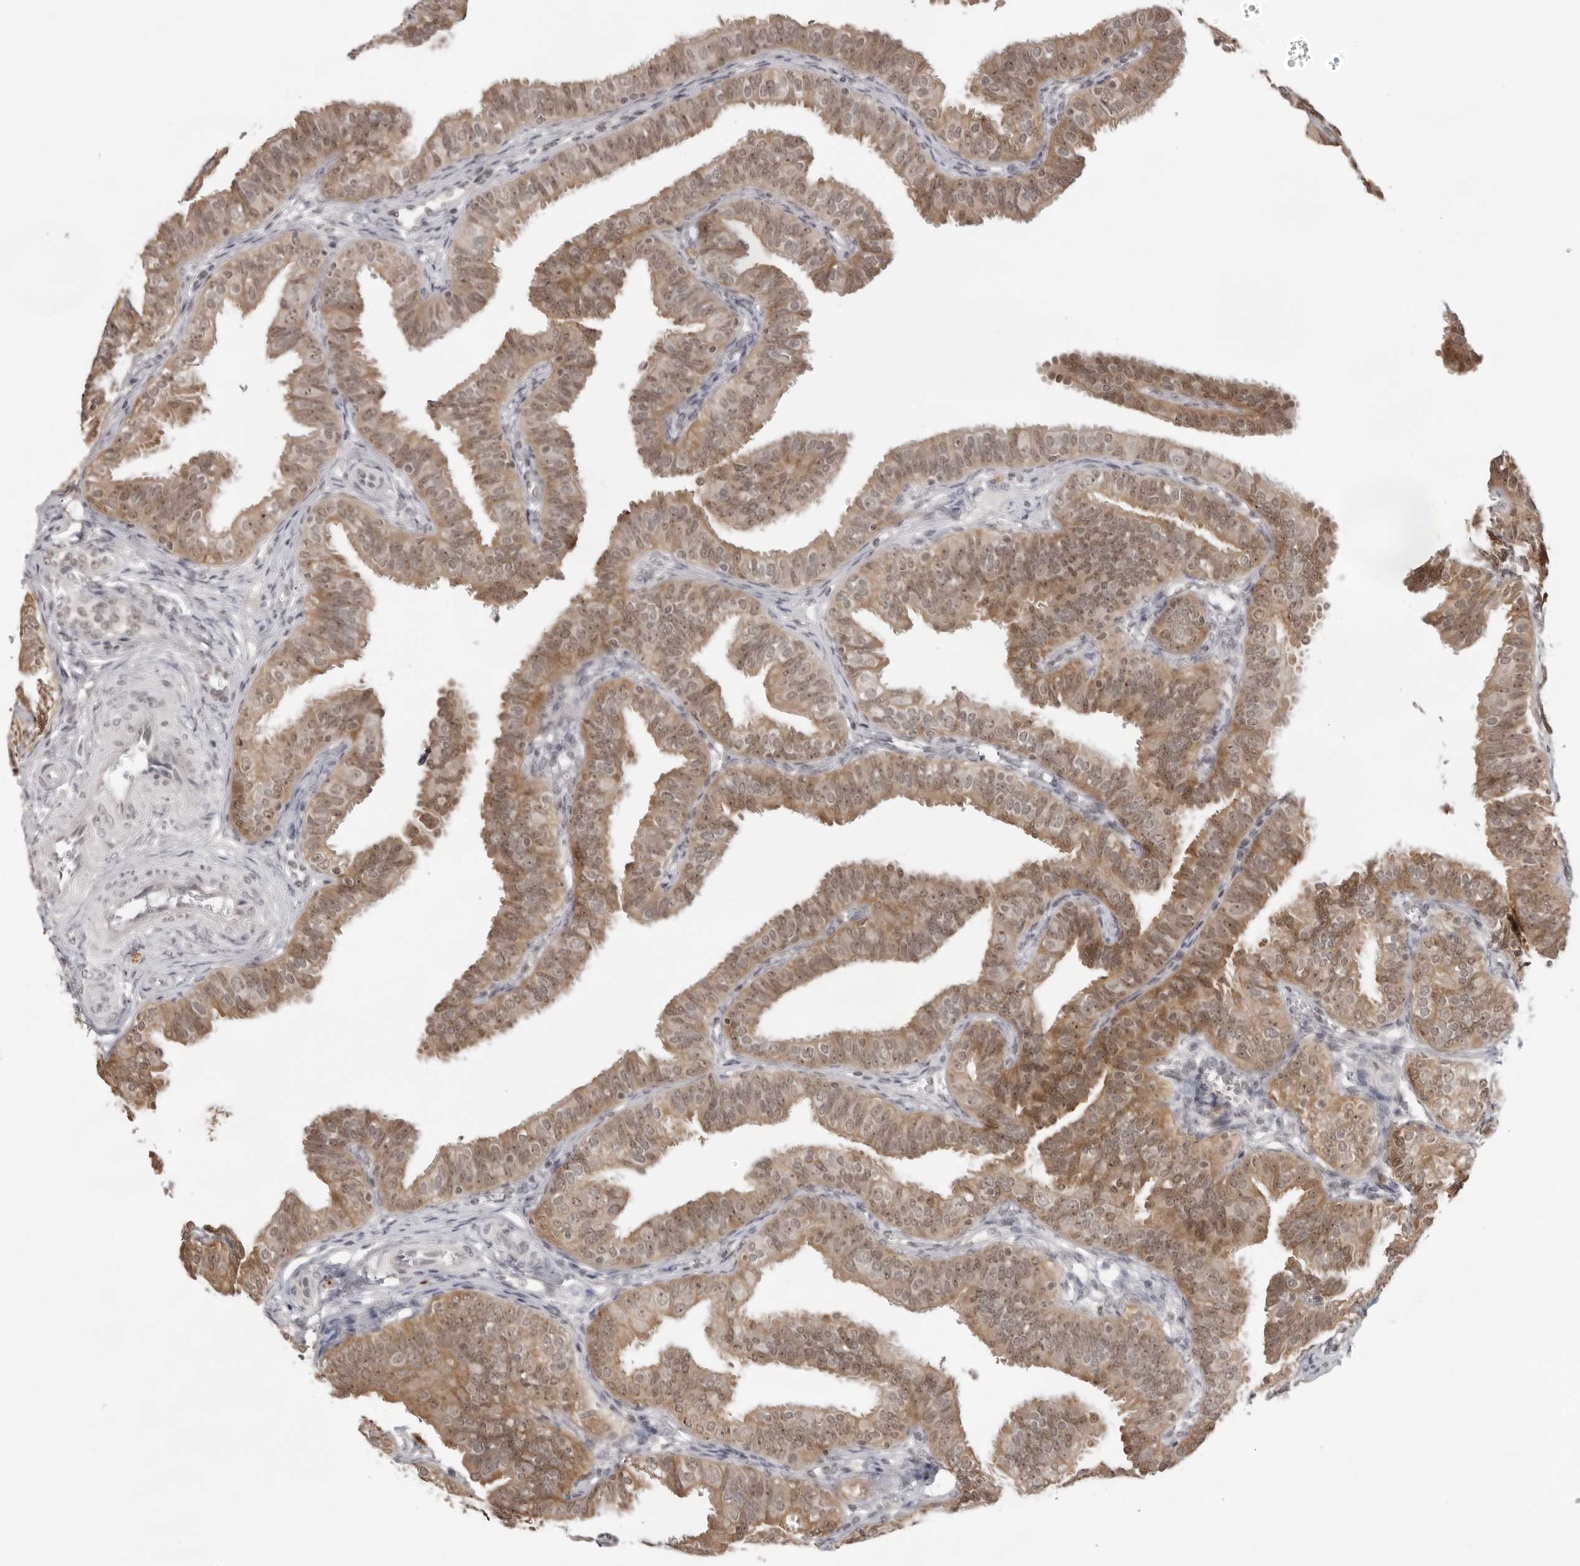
{"staining": {"intensity": "moderate", "quantity": ">75%", "location": "cytoplasmic/membranous,nuclear"}, "tissue": "fallopian tube", "cell_type": "Glandular cells", "image_type": "normal", "snomed": [{"axis": "morphology", "description": "Normal tissue, NOS"}, {"axis": "topography", "description": "Fallopian tube"}], "caption": "Immunohistochemical staining of unremarkable human fallopian tube displays >75% levels of moderate cytoplasmic/membranous,nuclear protein positivity in approximately >75% of glandular cells. The protein is stained brown, and the nuclei are stained in blue (DAB IHC with brightfield microscopy, high magnification).", "gene": "EXOSC10", "patient": {"sex": "female", "age": 35}}